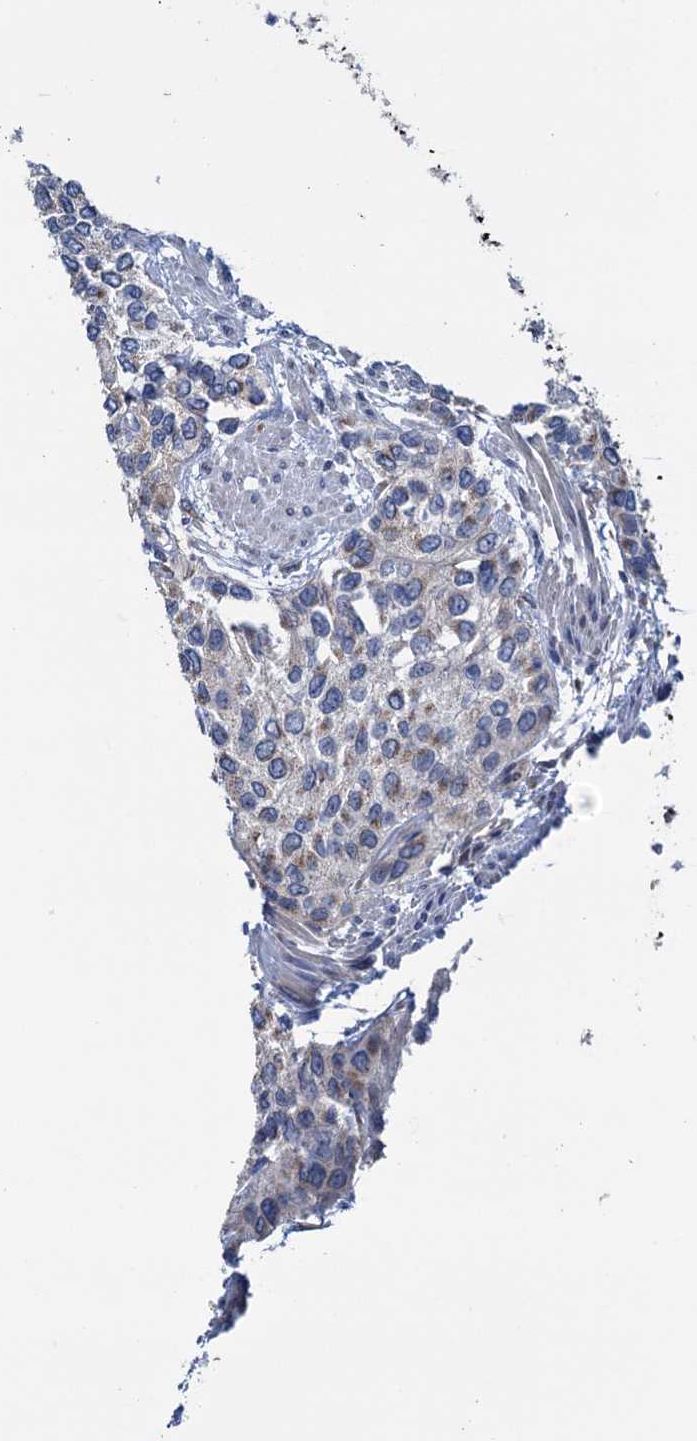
{"staining": {"intensity": "weak", "quantity": "<25%", "location": "cytoplasmic/membranous"}, "tissue": "urothelial cancer", "cell_type": "Tumor cells", "image_type": "cancer", "snomed": [{"axis": "morphology", "description": "Normal tissue, NOS"}, {"axis": "morphology", "description": "Urothelial carcinoma, High grade"}, {"axis": "topography", "description": "Vascular tissue"}, {"axis": "topography", "description": "Urinary bladder"}], "caption": "Immunohistochemical staining of urothelial carcinoma (high-grade) demonstrates no significant staining in tumor cells. Nuclei are stained in blue.", "gene": "EYA4", "patient": {"sex": "female", "age": 56}}